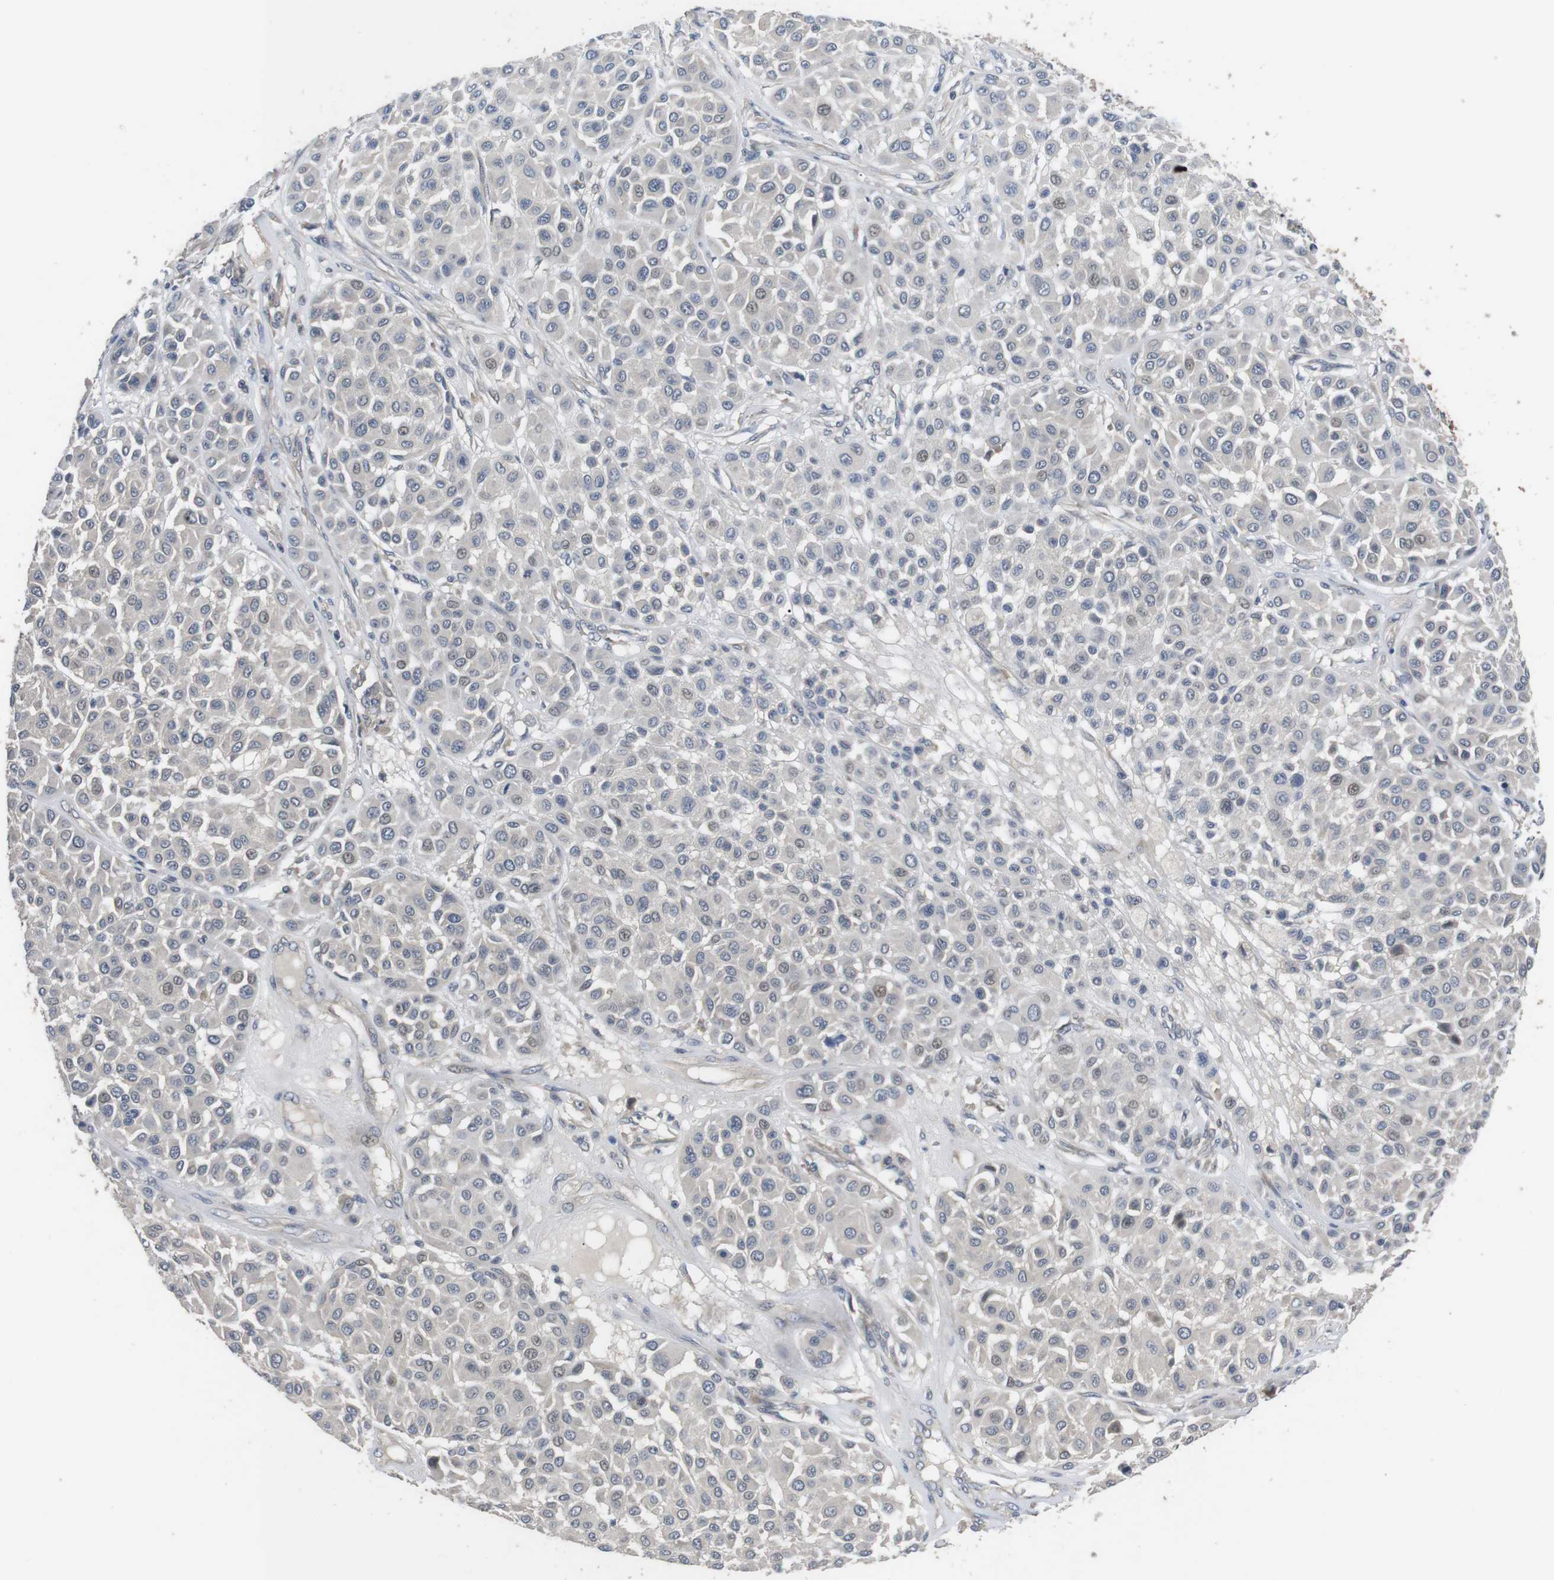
{"staining": {"intensity": "negative", "quantity": "none", "location": "none"}, "tissue": "melanoma", "cell_type": "Tumor cells", "image_type": "cancer", "snomed": [{"axis": "morphology", "description": "Malignant melanoma, Metastatic site"}, {"axis": "topography", "description": "Soft tissue"}], "caption": "Melanoma was stained to show a protein in brown. There is no significant staining in tumor cells. (DAB immunohistochemistry (IHC) visualized using brightfield microscopy, high magnification).", "gene": "ADGRL3", "patient": {"sex": "male", "age": 41}}